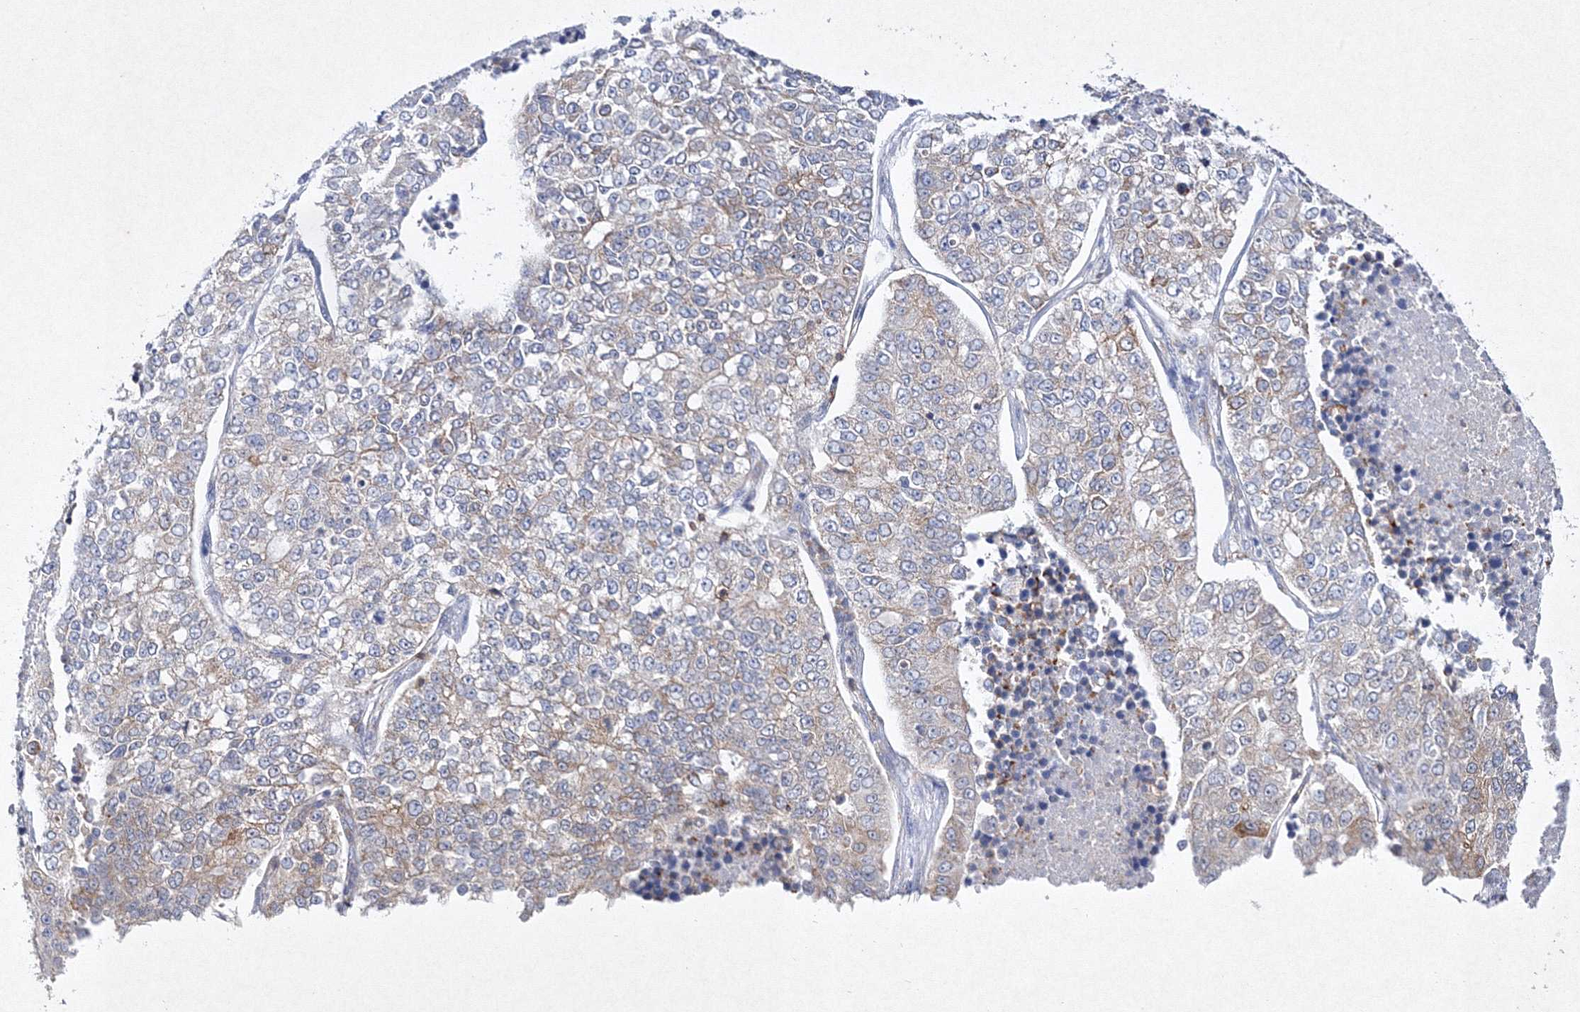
{"staining": {"intensity": "weak", "quantity": "25%-75%", "location": "cytoplasmic/membranous"}, "tissue": "lung cancer", "cell_type": "Tumor cells", "image_type": "cancer", "snomed": [{"axis": "morphology", "description": "Adenocarcinoma, NOS"}, {"axis": "topography", "description": "Lung"}], "caption": "Lung adenocarcinoma stained with a brown dye shows weak cytoplasmic/membranous positive expression in about 25%-75% of tumor cells.", "gene": "HCST", "patient": {"sex": "male", "age": 49}}